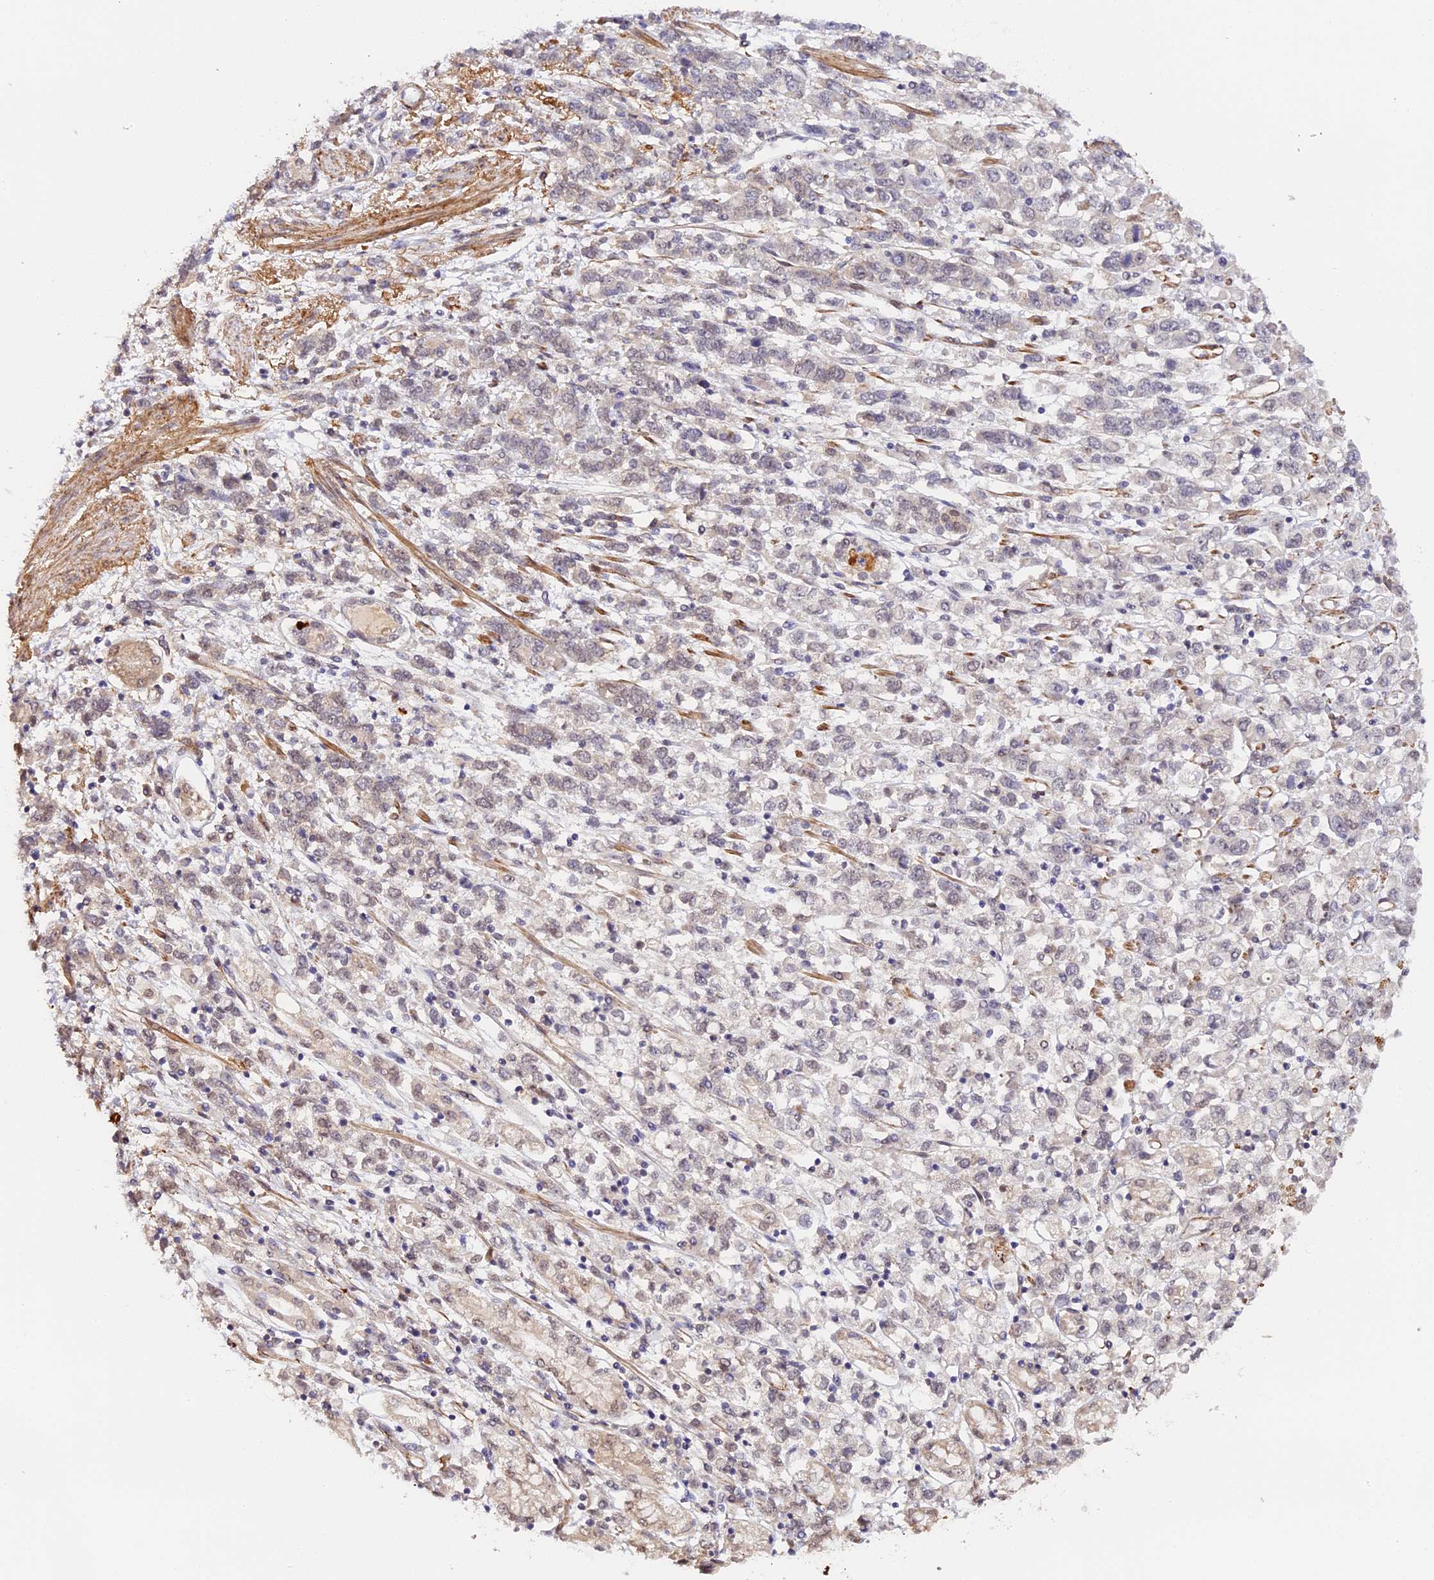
{"staining": {"intensity": "negative", "quantity": "none", "location": "none"}, "tissue": "stomach cancer", "cell_type": "Tumor cells", "image_type": "cancer", "snomed": [{"axis": "morphology", "description": "Adenocarcinoma, NOS"}, {"axis": "topography", "description": "Stomach"}], "caption": "Immunohistochemical staining of human stomach cancer demonstrates no significant expression in tumor cells.", "gene": "IMPACT", "patient": {"sex": "female", "age": 76}}